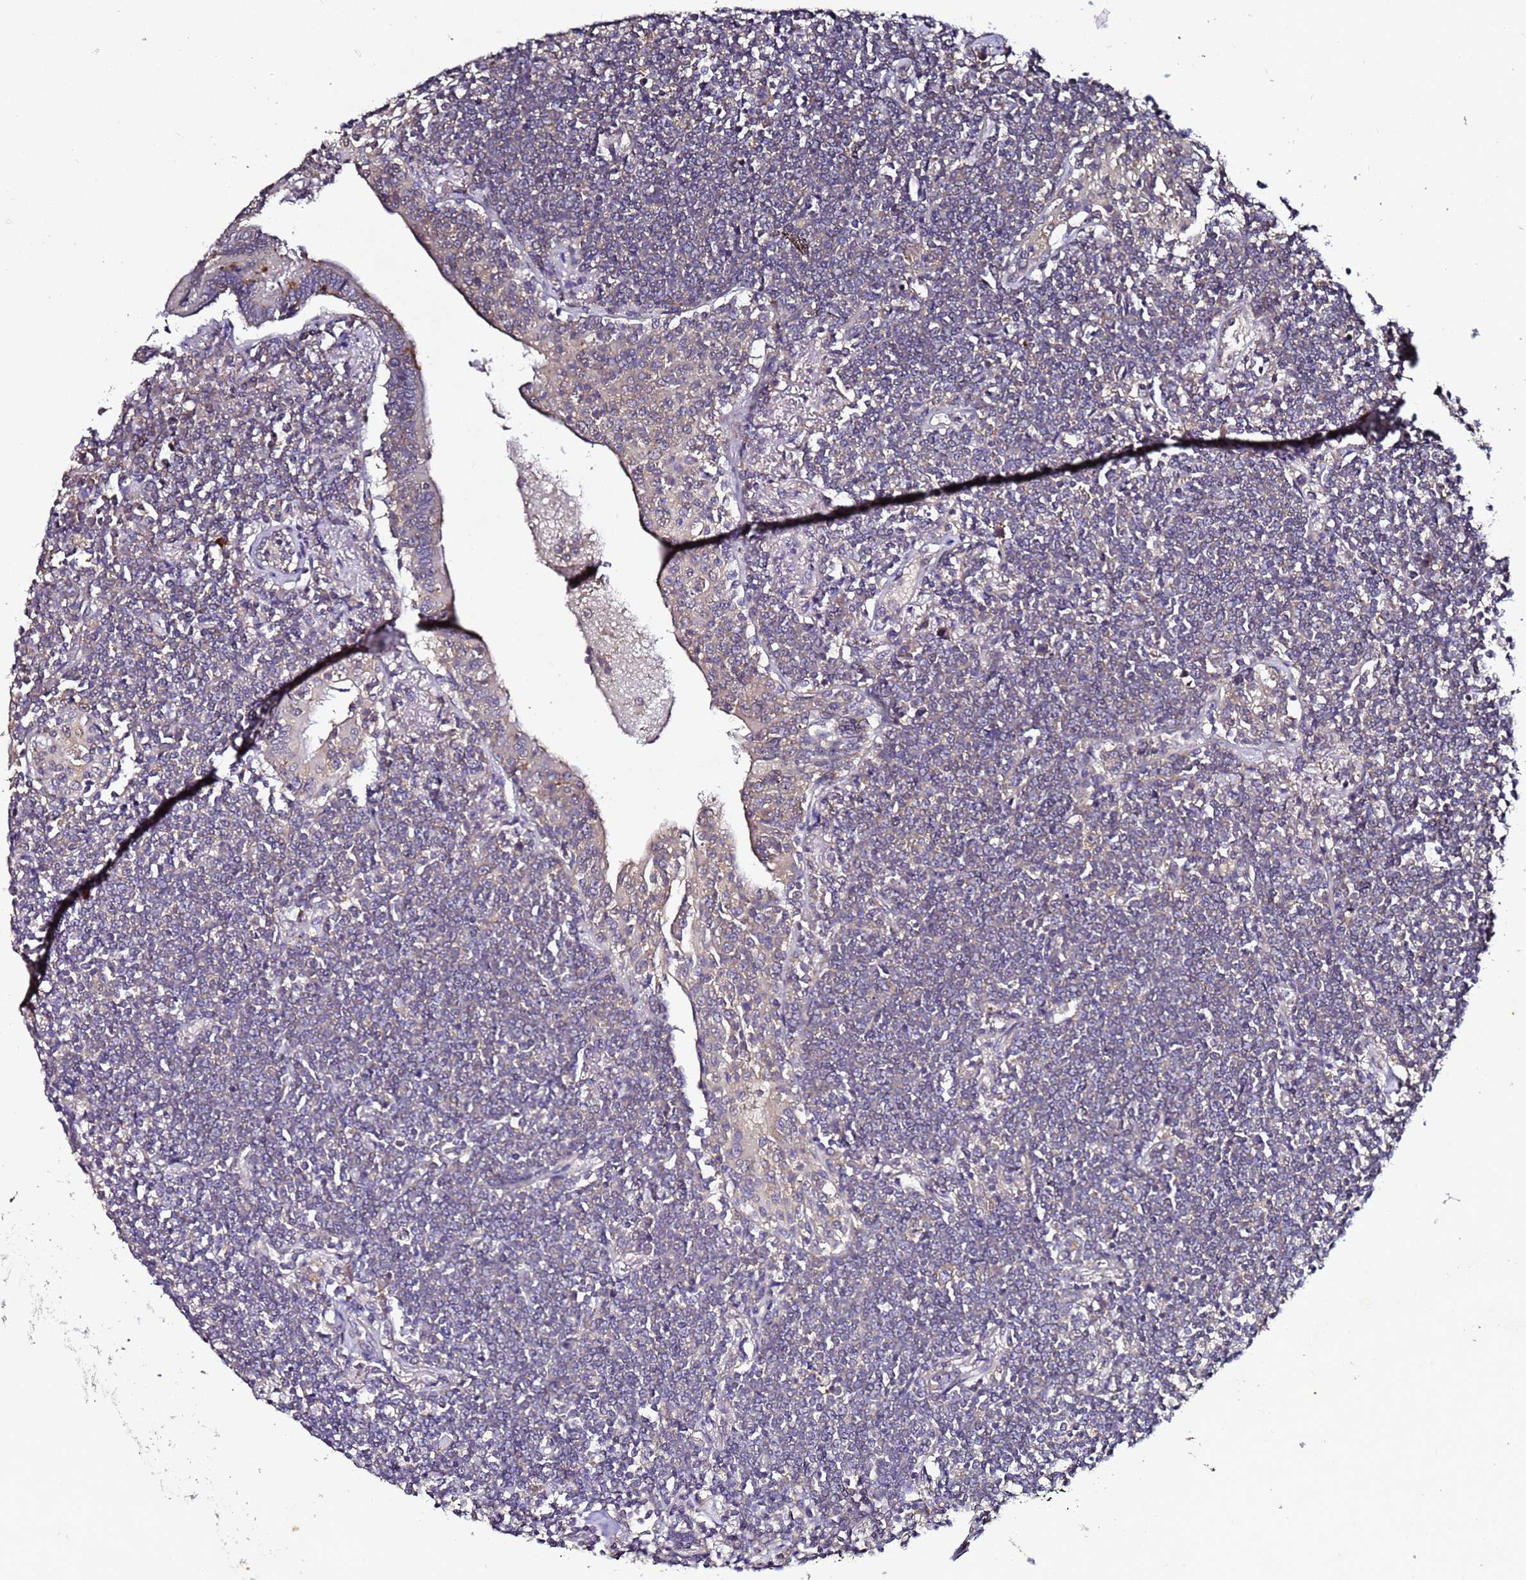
{"staining": {"intensity": "negative", "quantity": "none", "location": "none"}, "tissue": "lymphoma", "cell_type": "Tumor cells", "image_type": "cancer", "snomed": [{"axis": "morphology", "description": "Malignant lymphoma, non-Hodgkin's type, Low grade"}, {"axis": "topography", "description": "Lung"}], "caption": "DAB immunohistochemical staining of low-grade malignant lymphoma, non-Hodgkin's type exhibits no significant expression in tumor cells. The staining was performed using DAB (3,3'-diaminobenzidine) to visualize the protein expression in brown, while the nuclei were stained in blue with hematoxylin (Magnification: 20x).", "gene": "ANKRD17", "patient": {"sex": "female", "age": 71}}